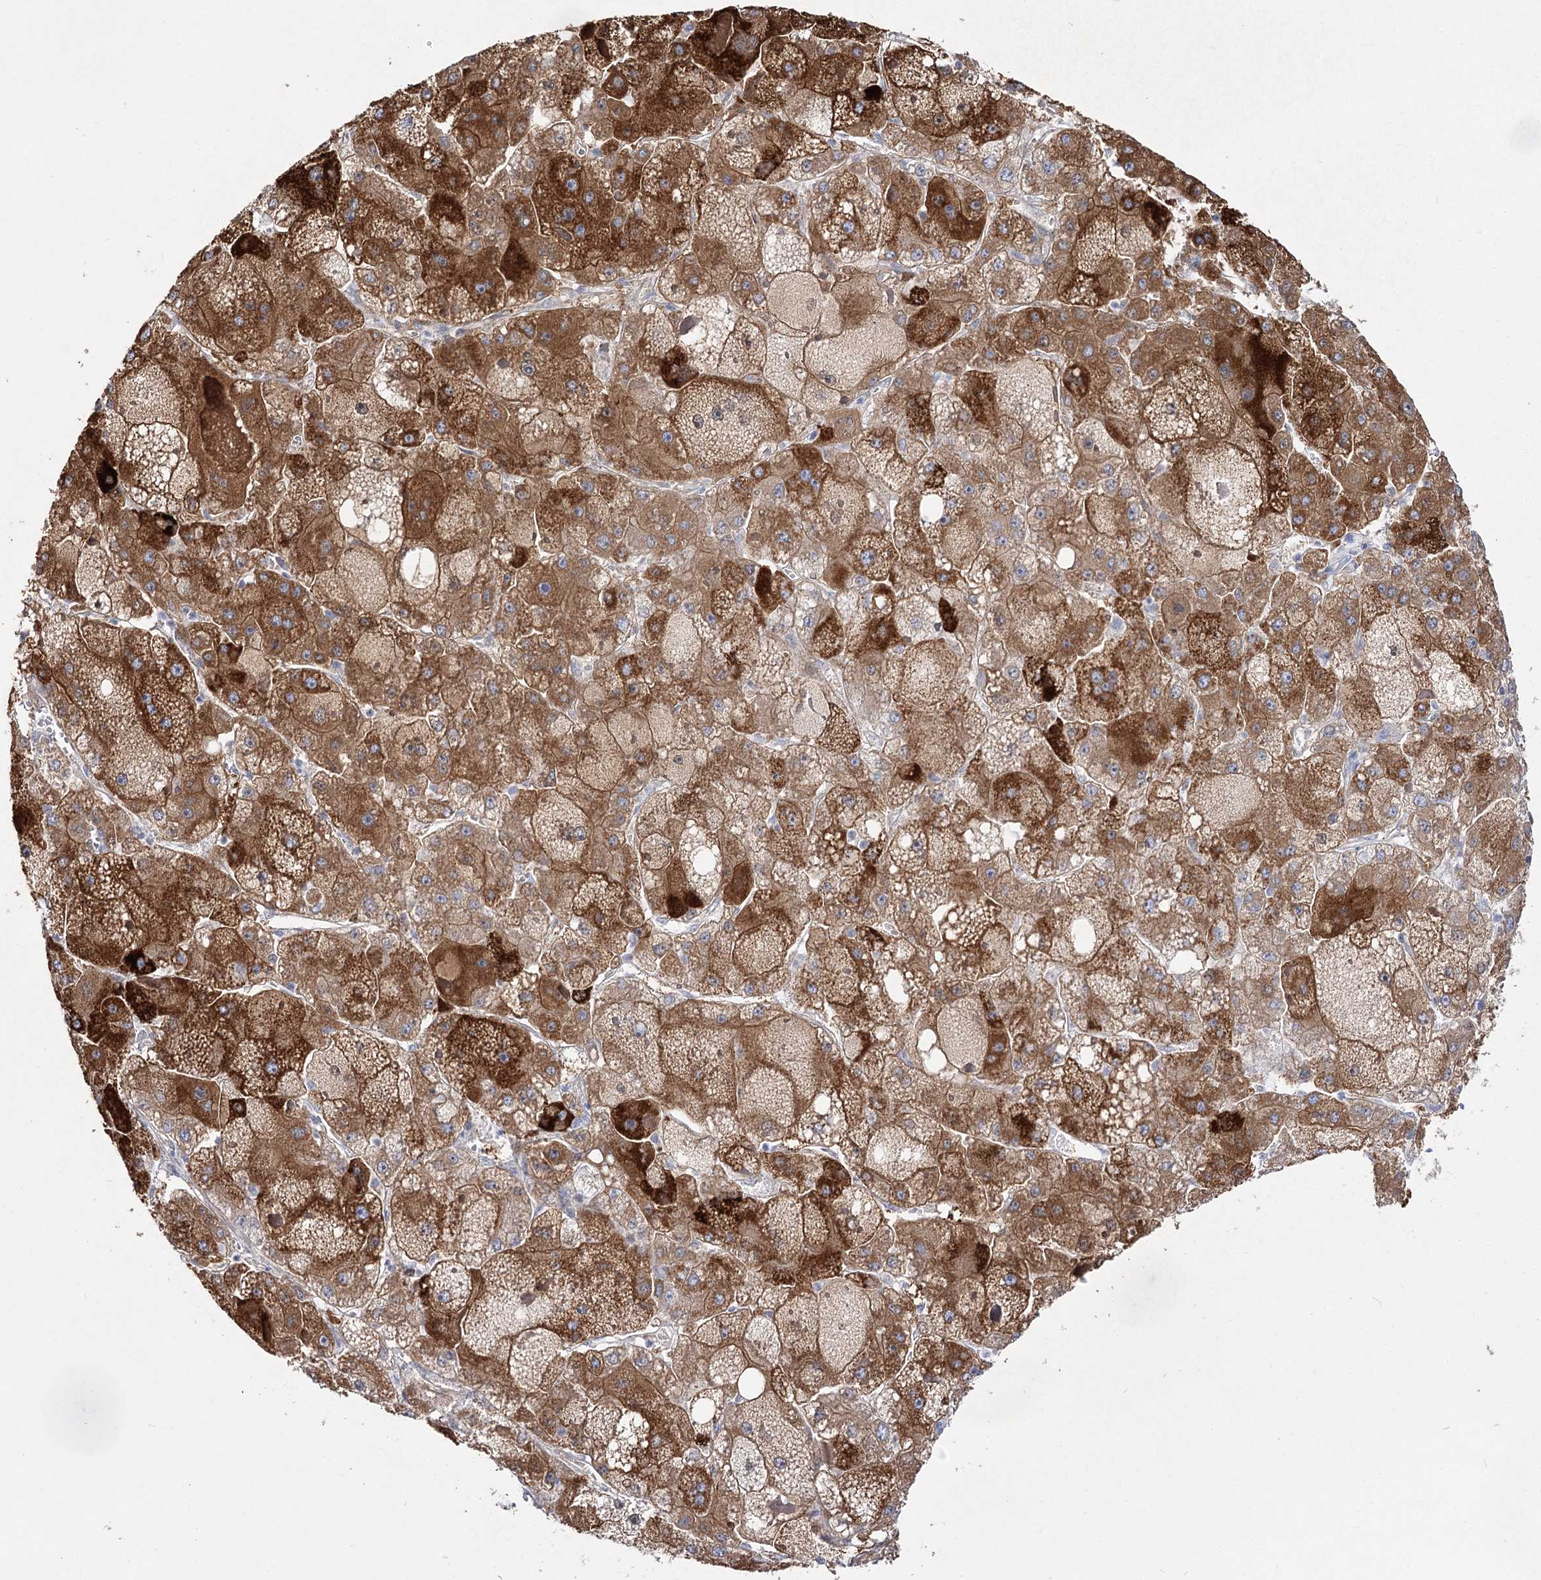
{"staining": {"intensity": "strong", "quantity": ">75%", "location": "cytoplasmic/membranous"}, "tissue": "liver cancer", "cell_type": "Tumor cells", "image_type": "cancer", "snomed": [{"axis": "morphology", "description": "Carcinoma, Hepatocellular, NOS"}, {"axis": "topography", "description": "Liver"}], "caption": "An image showing strong cytoplasmic/membranous positivity in about >75% of tumor cells in liver cancer (hepatocellular carcinoma), as visualized by brown immunohistochemical staining.", "gene": "SUOX", "patient": {"sex": "female", "age": 73}}